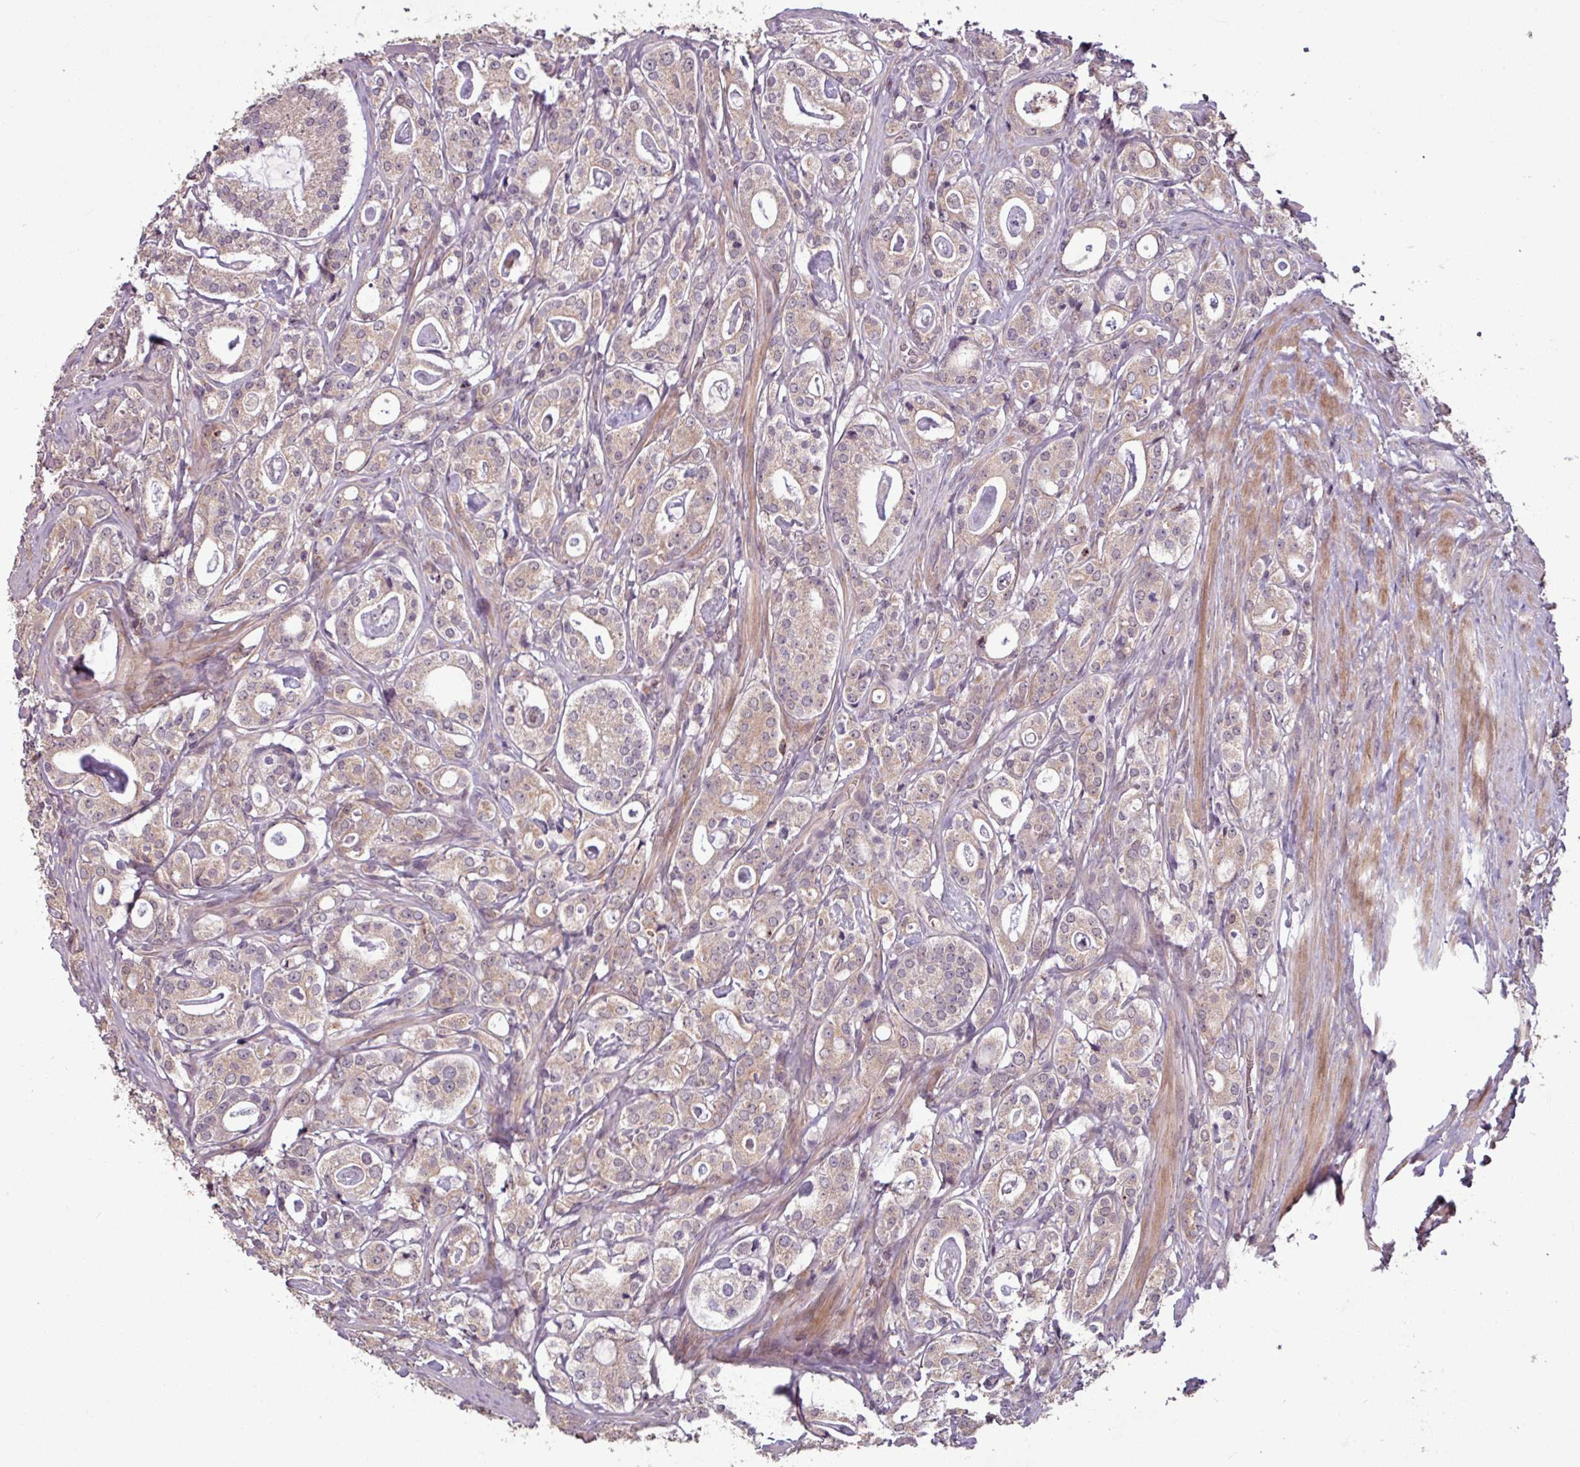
{"staining": {"intensity": "weak", "quantity": ">75%", "location": "cytoplasmic/membranous"}, "tissue": "prostate cancer", "cell_type": "Tumor cells", "image_type": "cancer", "snomed": [{"axis": "morphology", "description": "Adenocarcinoma, High grade"}, {"axis": "topography", "description": "Prostate"}], "caption": "The immunohistochemical stain highlights weak cytoplasmic/membranous expression in tumor cells of prostate high-grade adenocarcinoma tissue. The protein is stained brown, and the nuclei are stained in blue (DAB (3,3'-diaminobenzidine) IHC with brightfield microscopy, high magnification).", "gene": "OR6B1", "patient": {"sex": "male", "age": 63}}